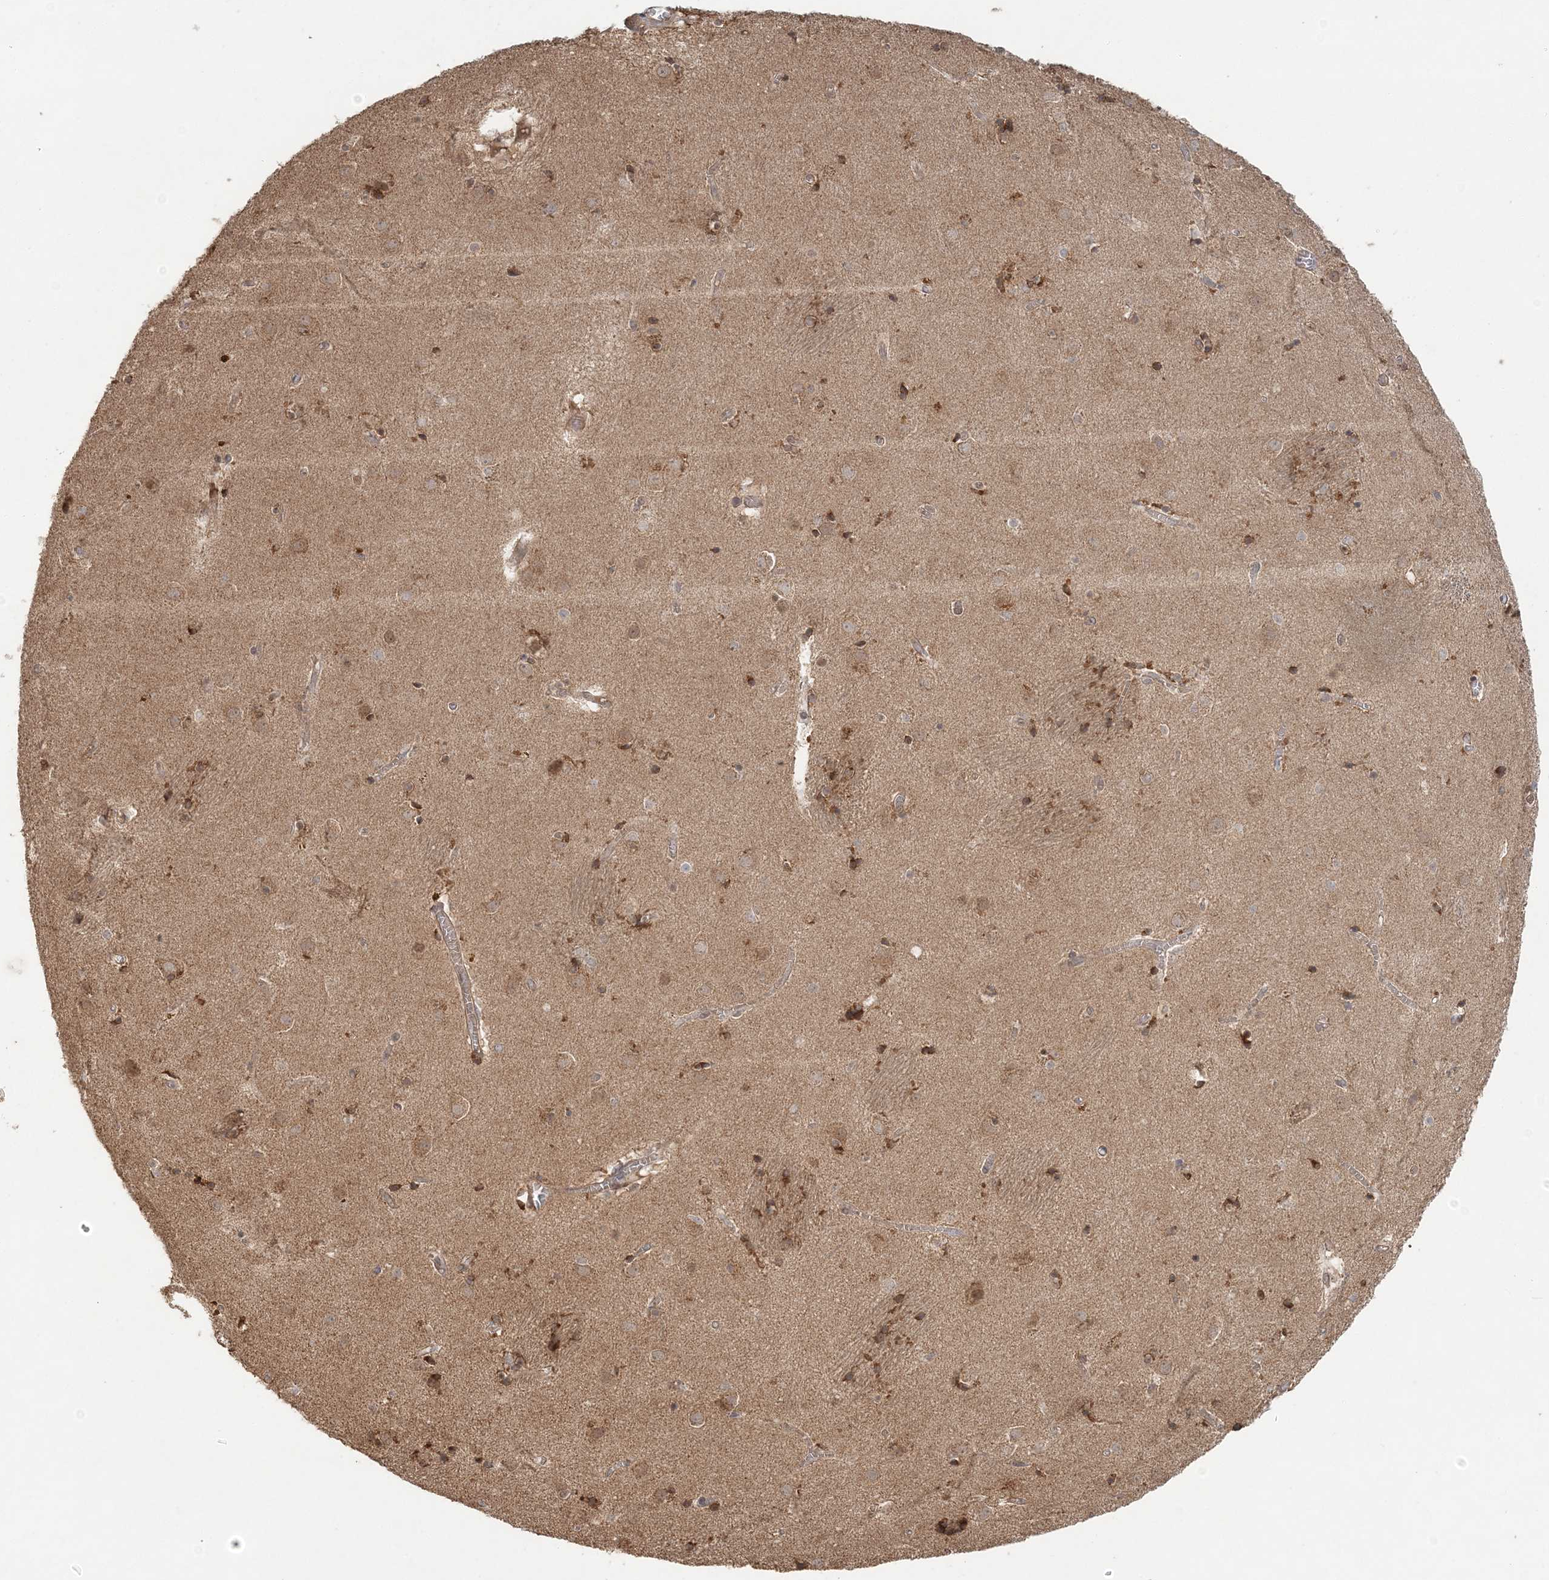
{"staining": {"intensity": "moderate", "quantity": ">75%", "location": "cytoplasmic/membranous"}, "tissue": "caudate", "cell_type": "Glial cells", "image_type": "normal", "snomed": [{"axis": "morphology", "description": "Normal tissue, NOS"}, {"axis": "topography", "description": "Lateral ventricle wall"}], "caption": "Immunohistochemical staining of unremarkable human caudate reveals moderate cytoplasmic/membranous protein positivity in approximately >75% of glial cells.", "gene": "KIAA0232", "patient": {"sex": "male", "age": 70}}